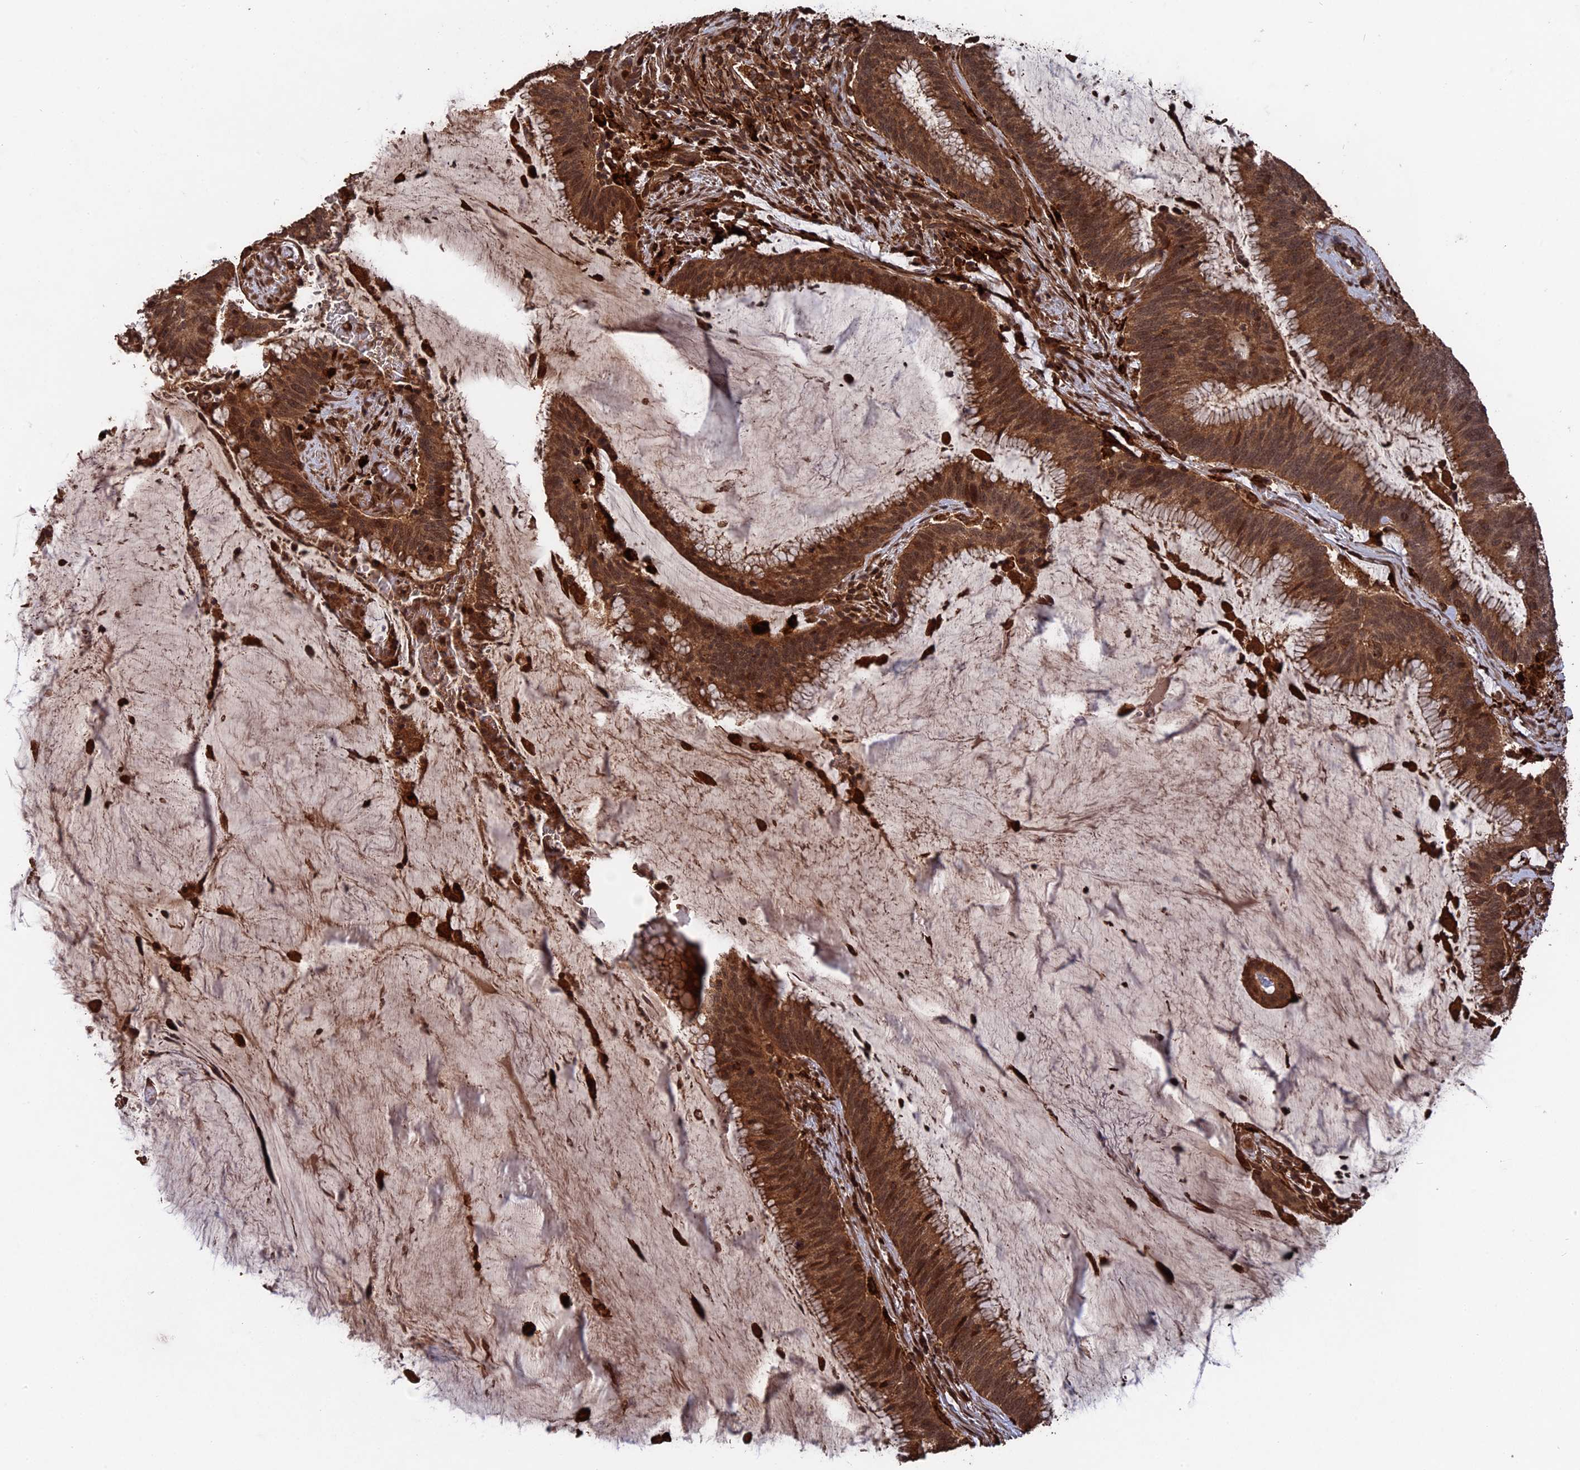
{"staining": {"intensity": "strong", "quantity": ">75%", "location": "cytoplasmic/membranous,nuclear"}, "tissue": "colorectal cancer", "cell_type": "Tumor cells", "image_type": "cancer", "snomed": [{"axis": "morphology", "description": "Adenocarcinoma, NOS"}, {"axis": "topography", "description": "Rectum"}], "caption": "Protein staining of colorectal adenocarcinoma tissue reveals strong cytoplasmic/membranous and nuclear positivity in approximately >75% of tumor cells.", "gene": "TELO2", "patient": {"sex": "female", "age": 77}}